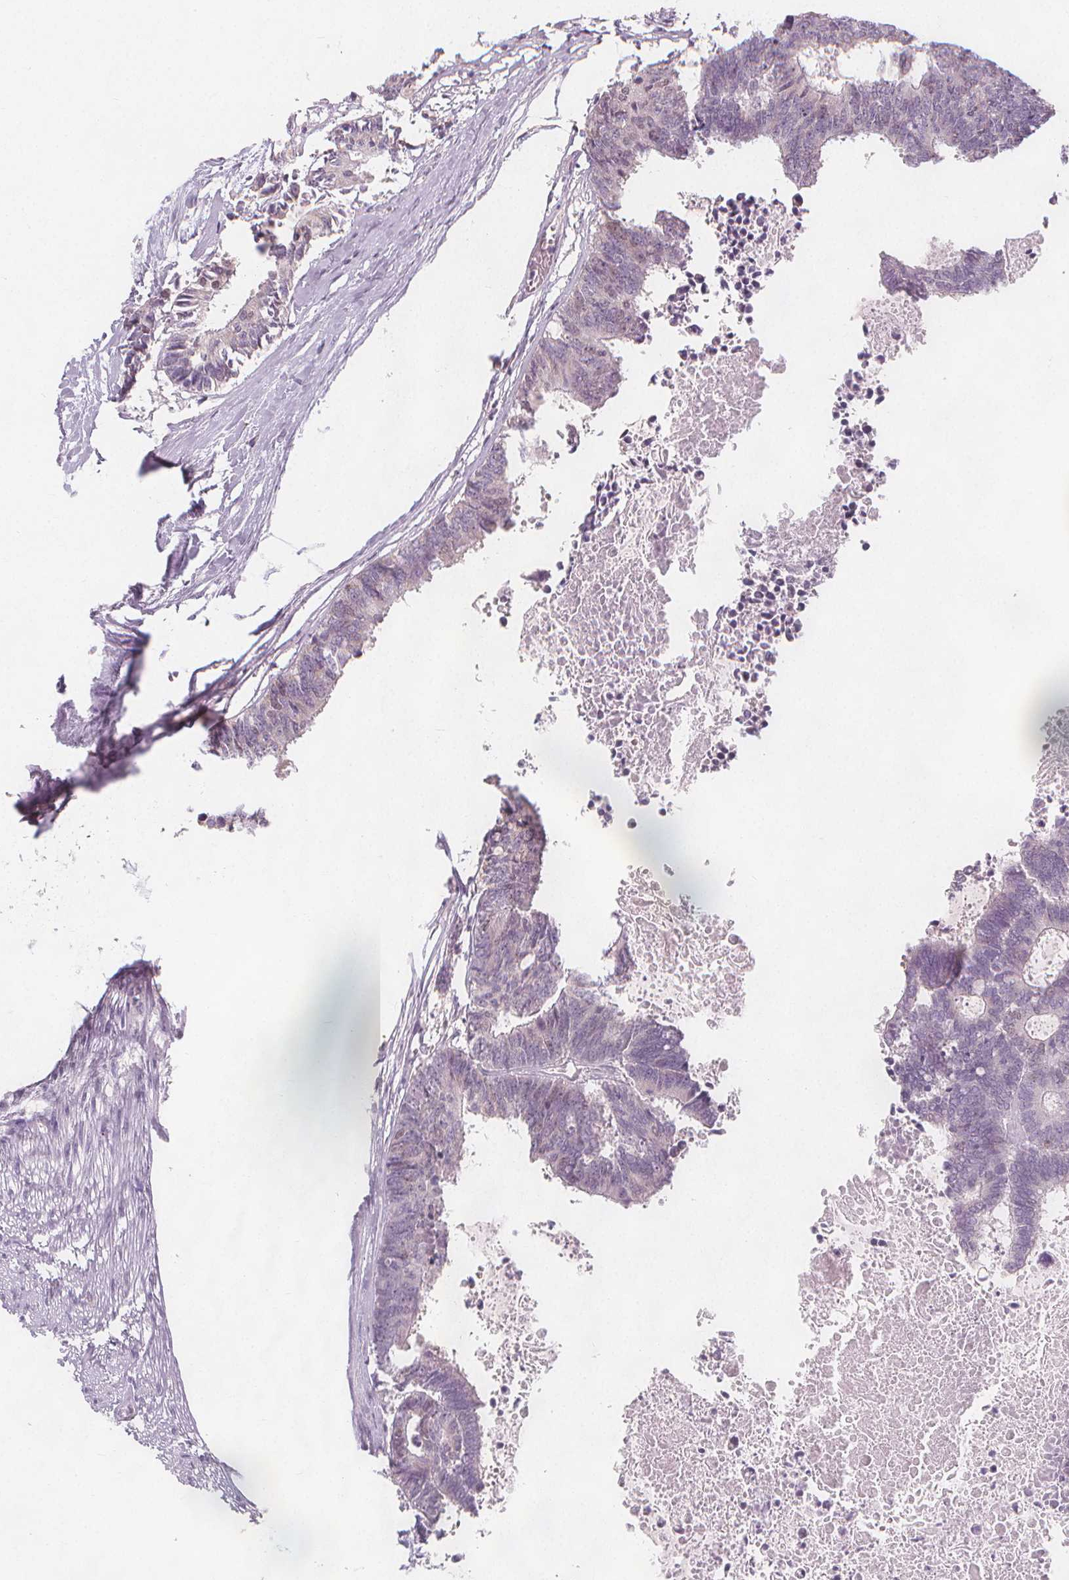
{"staining": {"intensity": "negative", "quantity": "none", "location": "none"}, "tissue": "colorectal cancer", "cell_type": "Tumor cells", "image_type": "cancer", "snomed": [{"axis": "morphology", "description": "Adenocarcinoma, NOS"}, {"axis": "topography", "description": "Colon"}, {"axis": "topography", "description": "Rectum"}], "caption": "Immunohistochemistry (IHC) micrograph of neoplastic tissue: human colorectal adenocarcinoma stained with DAB (3,3'-diaminobenzidine) reveals no significant protein staining in tumor cells.", "gene": "TIPIN", "patient": {"sex": "male", "age": 57}}